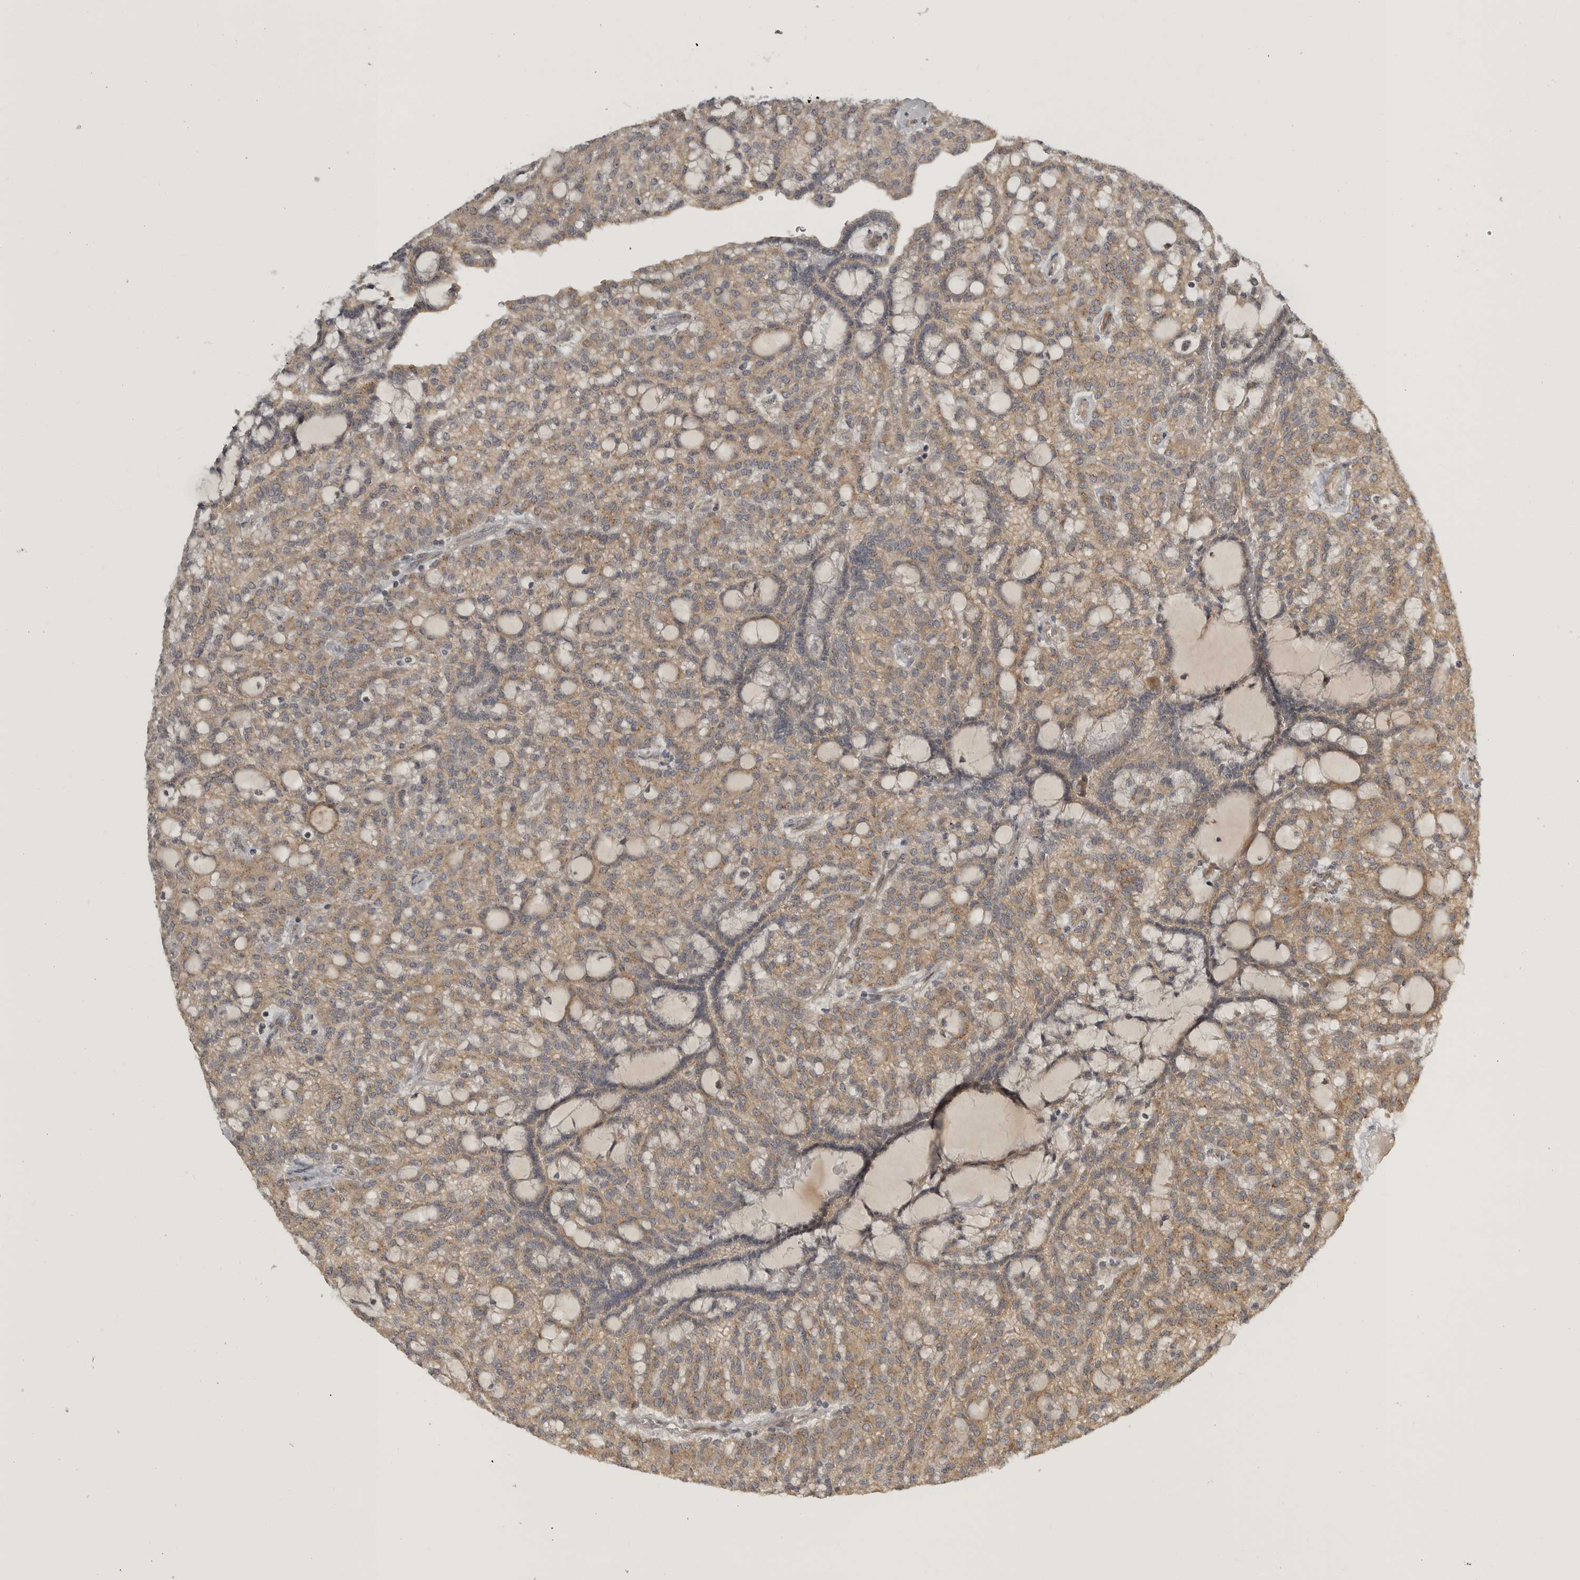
{"staining": {"intensity": "weak", "quantity": ">75%", "location": "cytoplasmic/membranous"}, "tissue": "renal cancer", "cell_type": "Tumor cells", "image_type": "cancer", "snomed": [{"axis": "morphology", "description": "Adenocarcinoma, NOS"}, {"axis": "topography", "description": "Kidney"}], "caption": "Tumor cells exhibit low levels of weak cytoplasmic/membranous staining in about >75% of cells in renal adenocarcinoma.", "gene": "CUEDC1", "patient": {"sex": "male", "age": 63}}